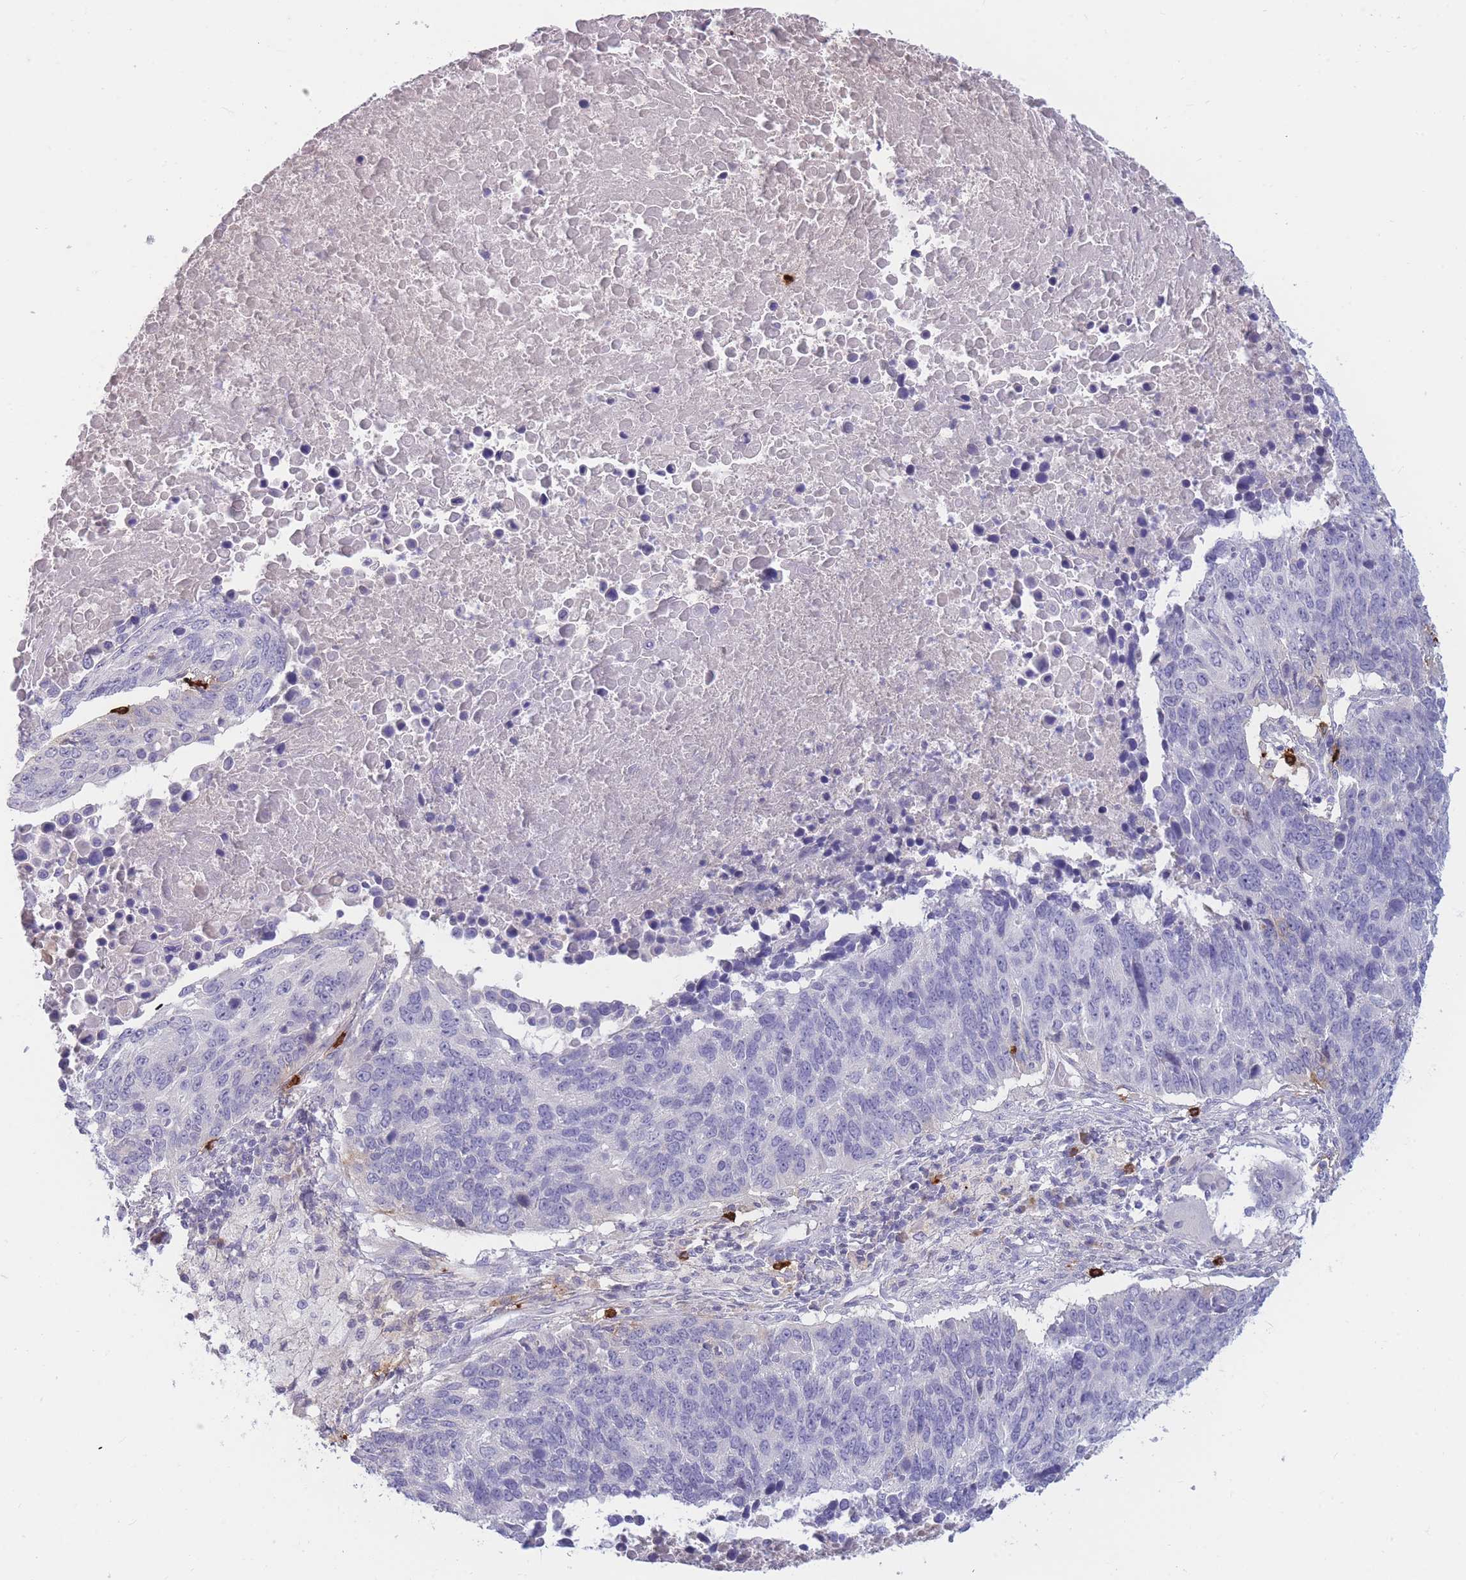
{"staining": {"intensity": "negative", "quantity": "none", "location": "none"}, "tissue": "lung cancer", "cell_type": "Tumor cells", "image_type": "cancer", "snomed": [{"axis": "morphology", "description": "Normal tissue, NOS"}, {"axis": "morphology", "description": "Squamous cell carcinoma, NOS"}, {"axis": "topography", "description": "Lymph node"}, {"axis": "topography", "description": "Lung"}], "caption": "Protein analysis of lung cancer (squamous cell carcinoma) demonstrates no significant expression in tumor cells. Brightfield microscopy of IHC stained with DAB (3,3'-diaminobenzidine) (brown) and hematoxylin (blue), captured at high magnification.", "gene": "TPSD1", "patient": {"sex": "male", "age": 66}}